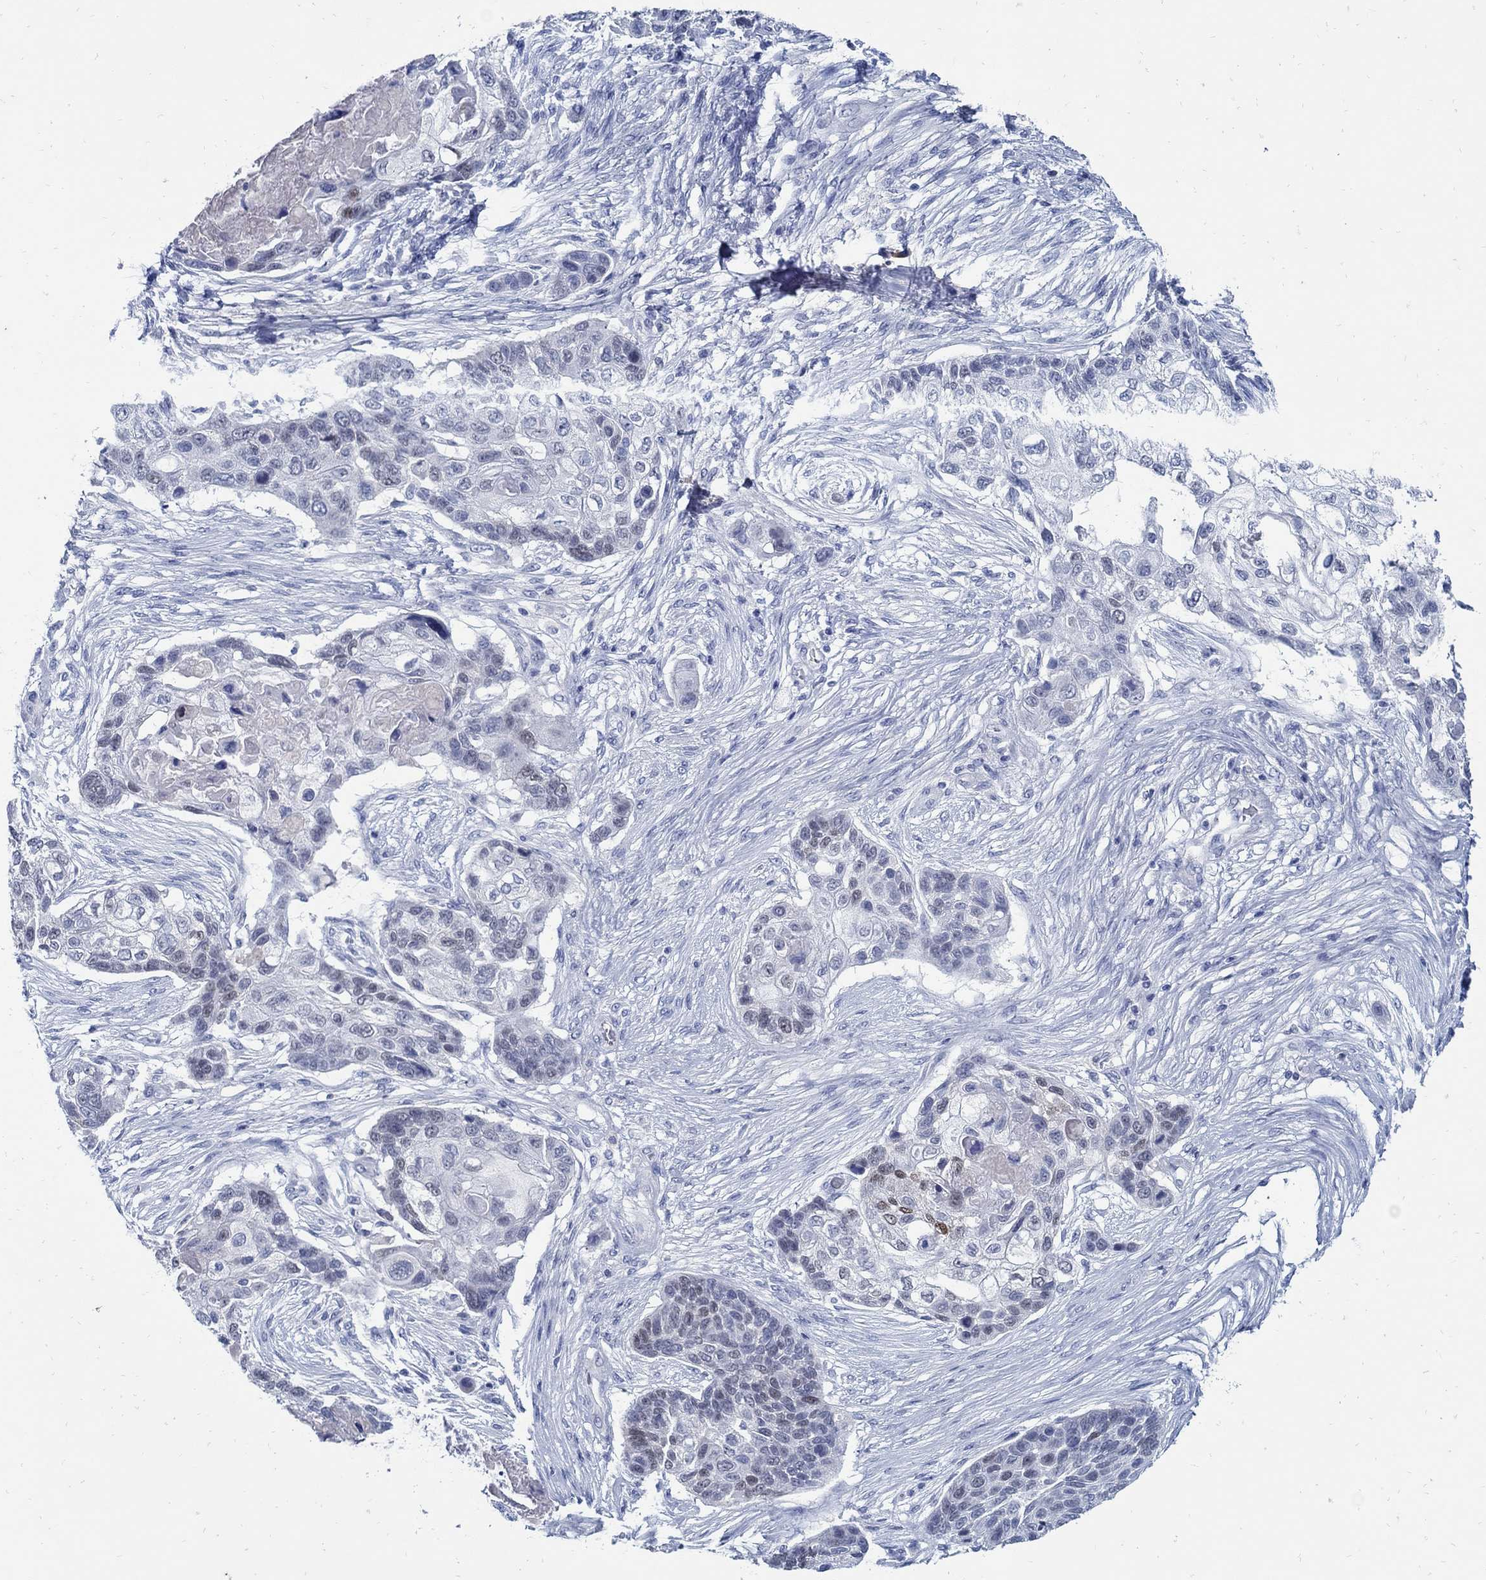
{"staining": {"intensity": "moderate", "quantity": "<25%", "location": "nuclear"}, "tissue": "lung cancer", "cell_type": "Tumor cells", "image_type": "cancer", "snomed": [{"axis": "morphology", "description": "Squamous cell carcinoma, NOS"}, {"axis": "topography", "description": "Lung"}], "caption": "Immunohistochemical staining of lung cancer (squamous cell carcinoma) reveals moderate nuclear protein expression in about <25% of tumor cells. The staining was performed using DAB (3,3'-diaminobenzidine), with brown indicating positive protein expression. Nuclei are stained blue with hematoxylin.", "gene": "PAX9", "patient": {"sex": "male", "age": 69}}